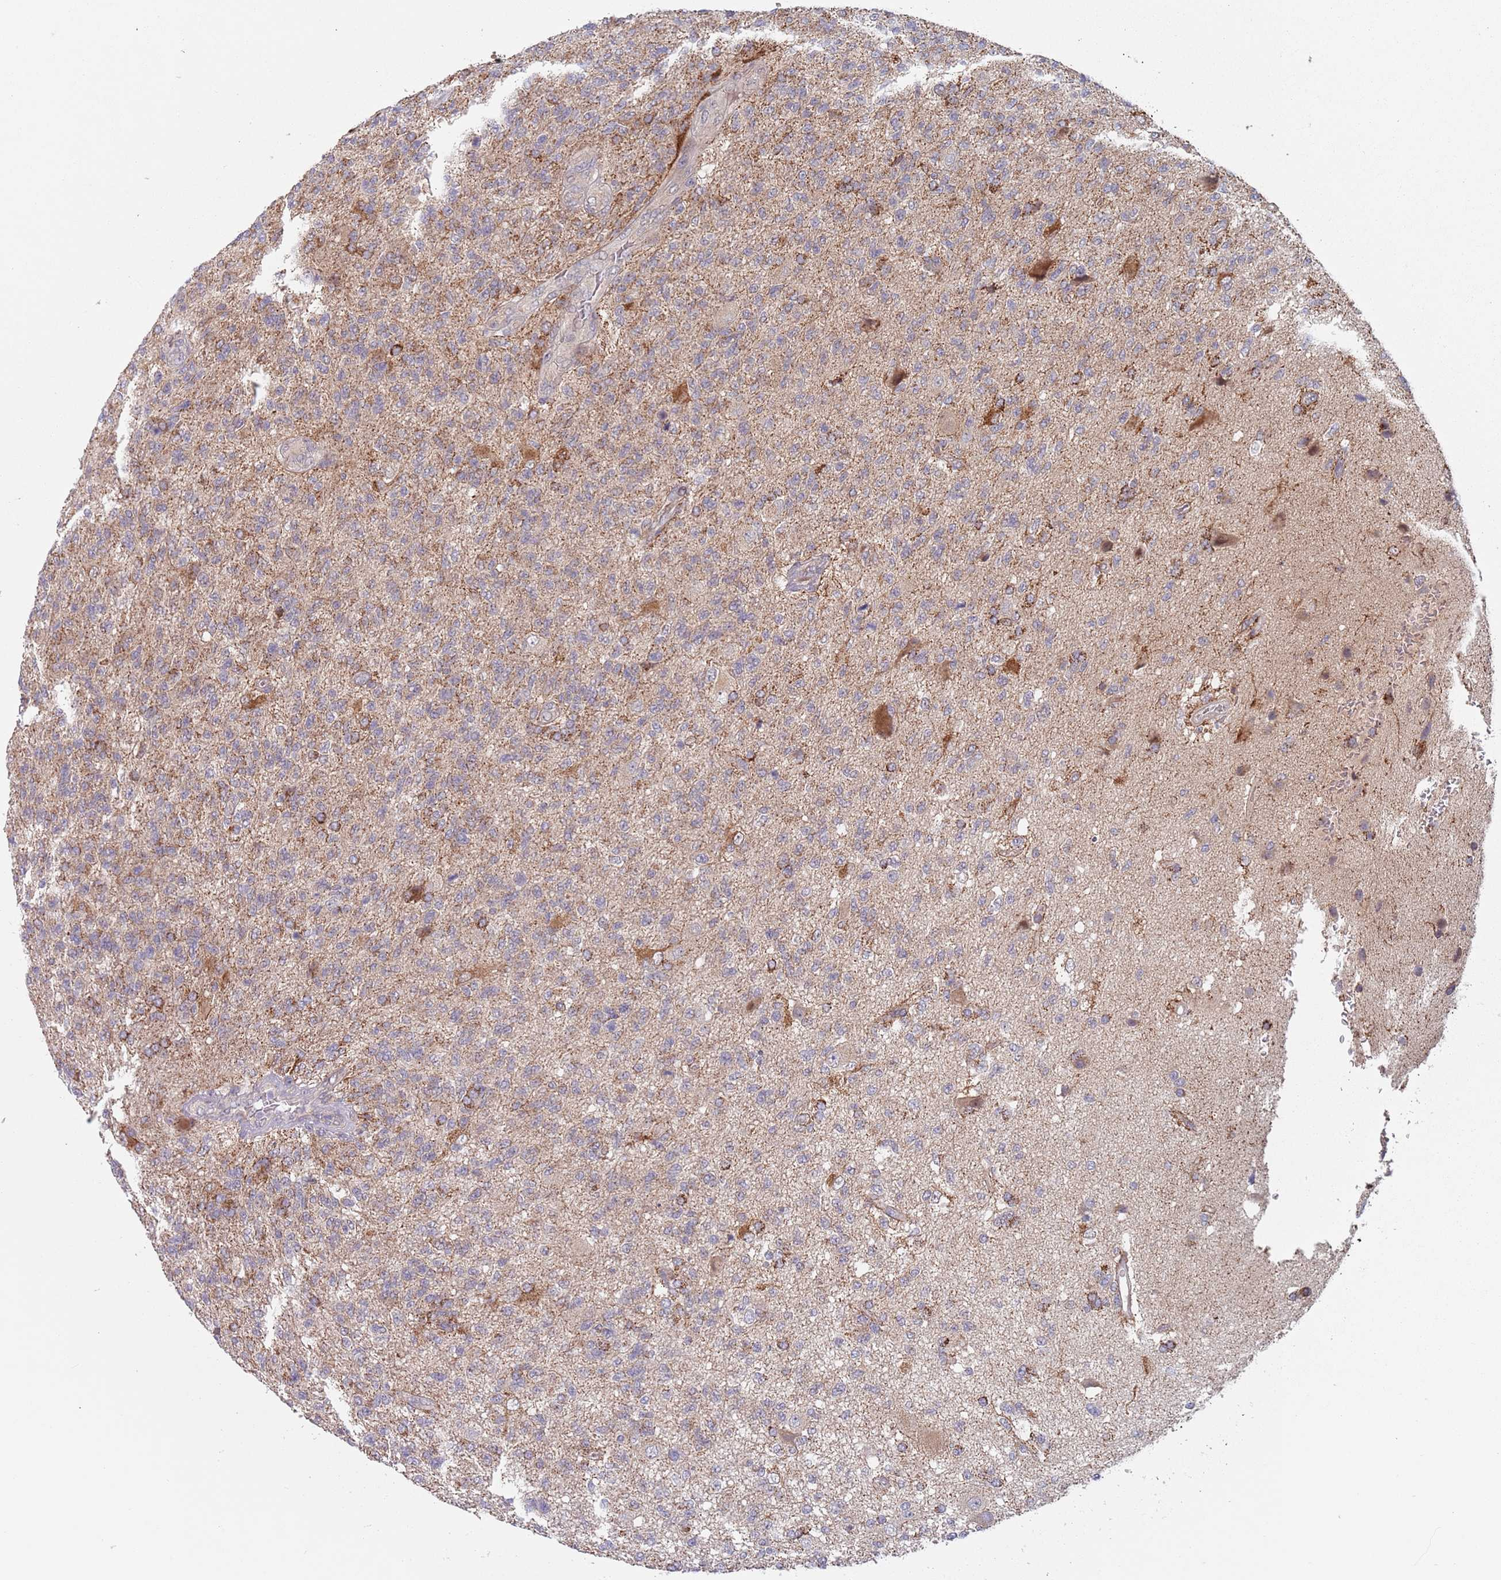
{"staining": {"intensity": "weak", "quantity": "<25%", "location": "cytoplasmic/membranous"}, "tissue": "glioma", "cell_type": "Tumor cells", "image_type": "cancer", "snomed": [{"axis": "morphology", "description": "Glioma, malignant, High grade"}, {"axis": "topography", "description": "Brain"}], "caption": "Immunohistochemistry photomicrograph of human glioma stained for a protein (brown), which demonstrates no expression in tumor cells.", "gene": "ZNF140", "patient": {"sex": "male", "age": 56}}